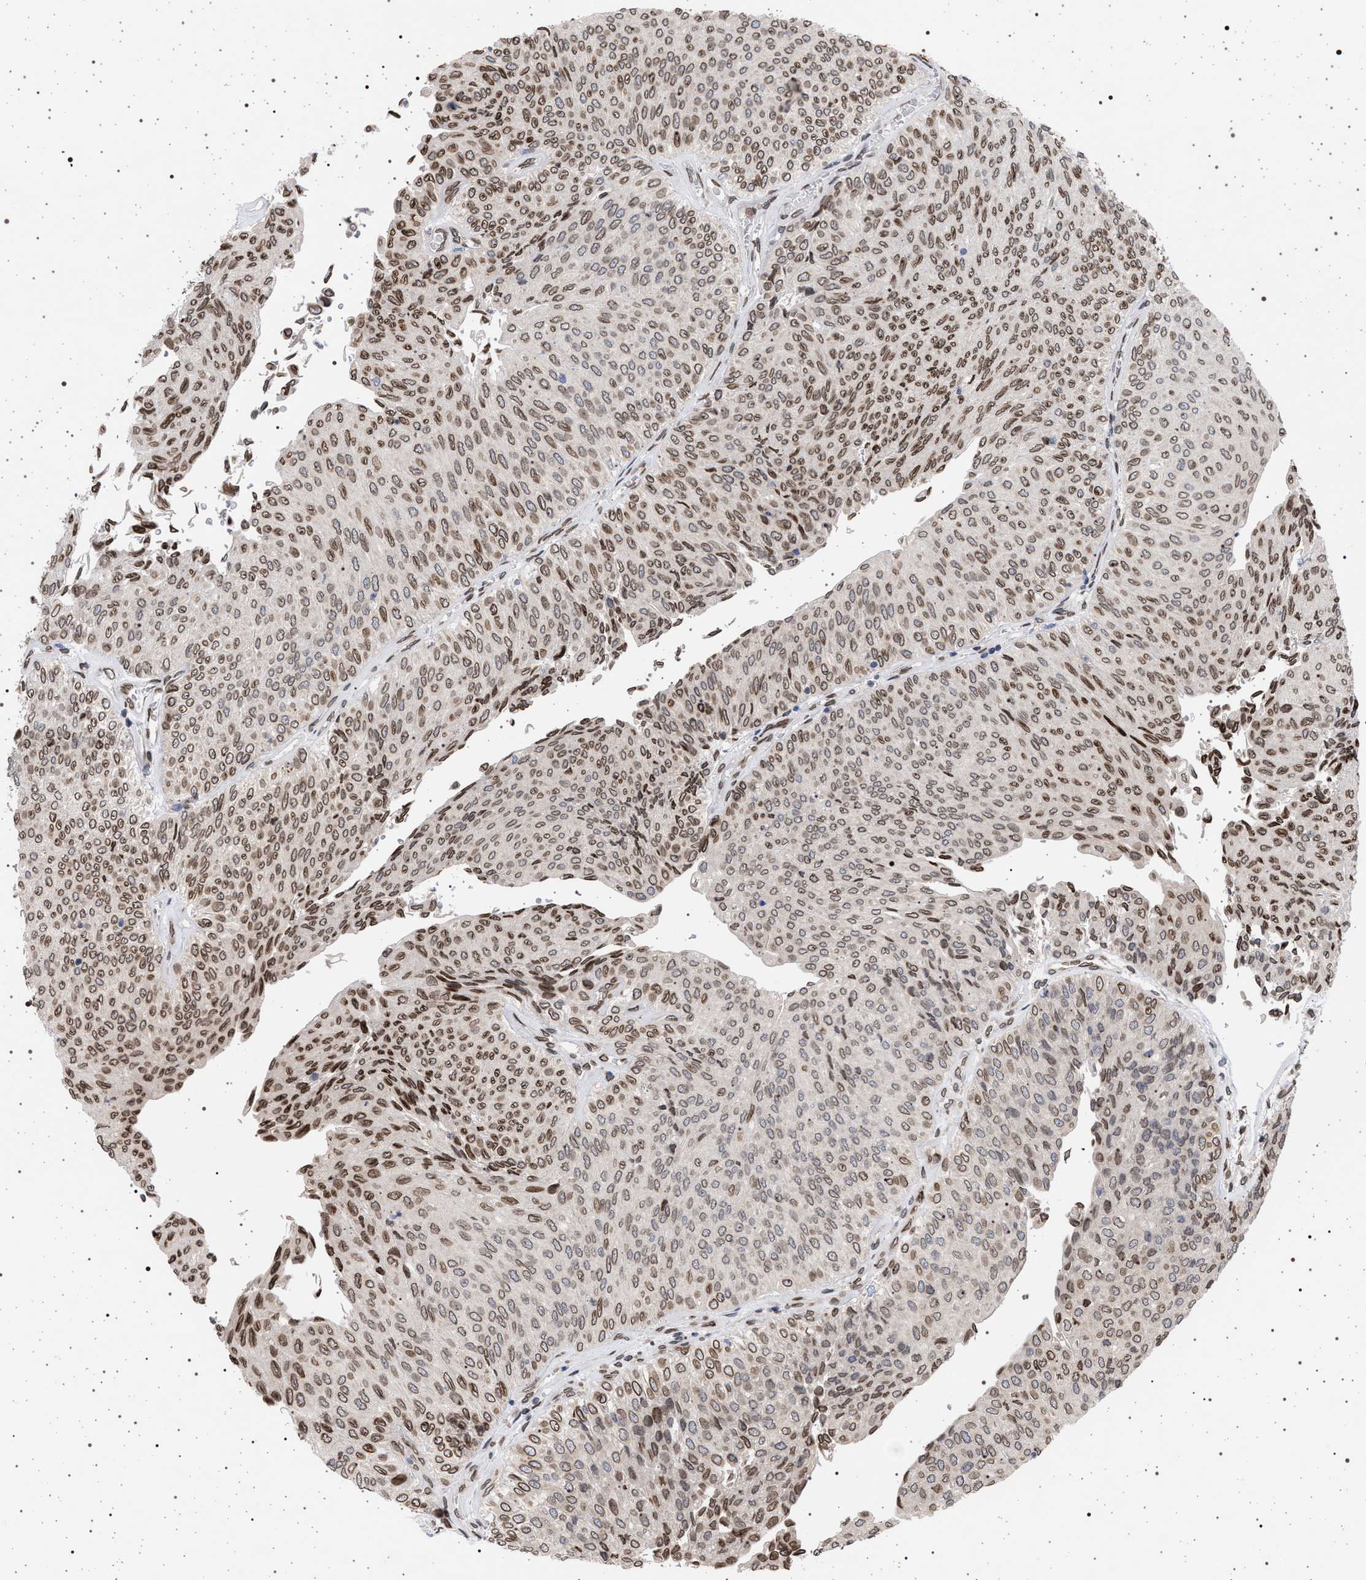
{"staining": {"intensity": "moderate", "quantity": ">75%", "location": "nuclear"}, "tissue": "urothelial cancer", "cell_type": "Tumor cells", "image_type": "cancer", "snomed": [{"axis": "morphology", "description": "Urothelial carcinoma, Low grade"}, {"axis": "topography", "description": "Urinary bladder"}], "caption": "Protein staining by IHC displays moderate nuclear expression in approximately >75% of tumor cells in low-grade urothelial carcinoma.", "gene": "ING2", "patient": {"sex": "male", "age": 78}}